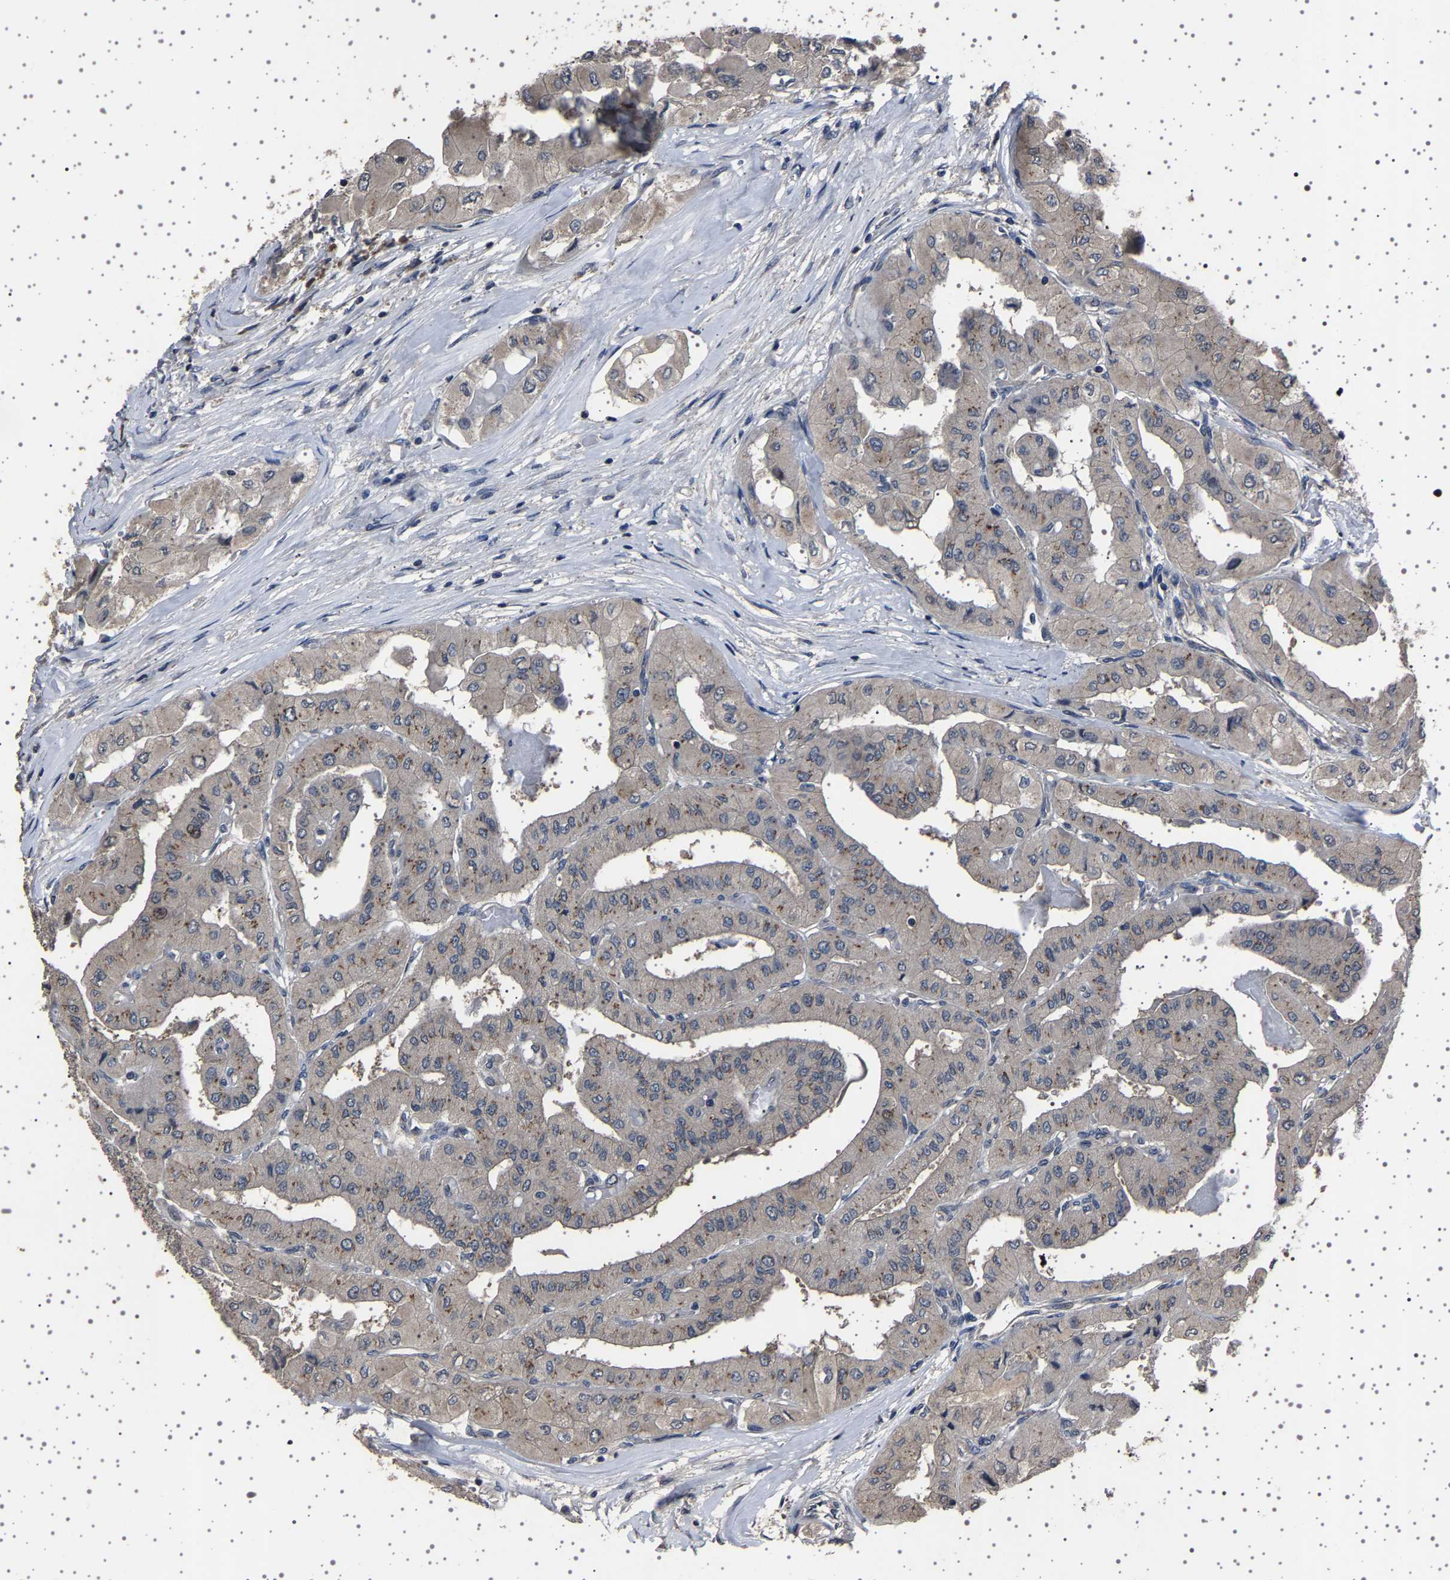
{"staining": {"intensity": "weak", "quantity": "<25%", "location": "cytoplasmic/membranous"}, "tissue": "thyroid cancer", "cell_type": "Tumor cells", "image_type": "cancer", "snomed": [{"axis": "morphology", "description": "Papillary adenocarcinoma, NOS"}, {"axis": "topography", "description": "Thyroid gland"}], "caption": "High magnification brightfield microscopy of thyroid cancer stained with DAB (brown) and counterstained with hematoxylin (blue): tumor cells show no significant positivity. Nuclei are stained in blue.", "gene": "NCKAP1", "patient": {"sex": "female", "age": 59}}